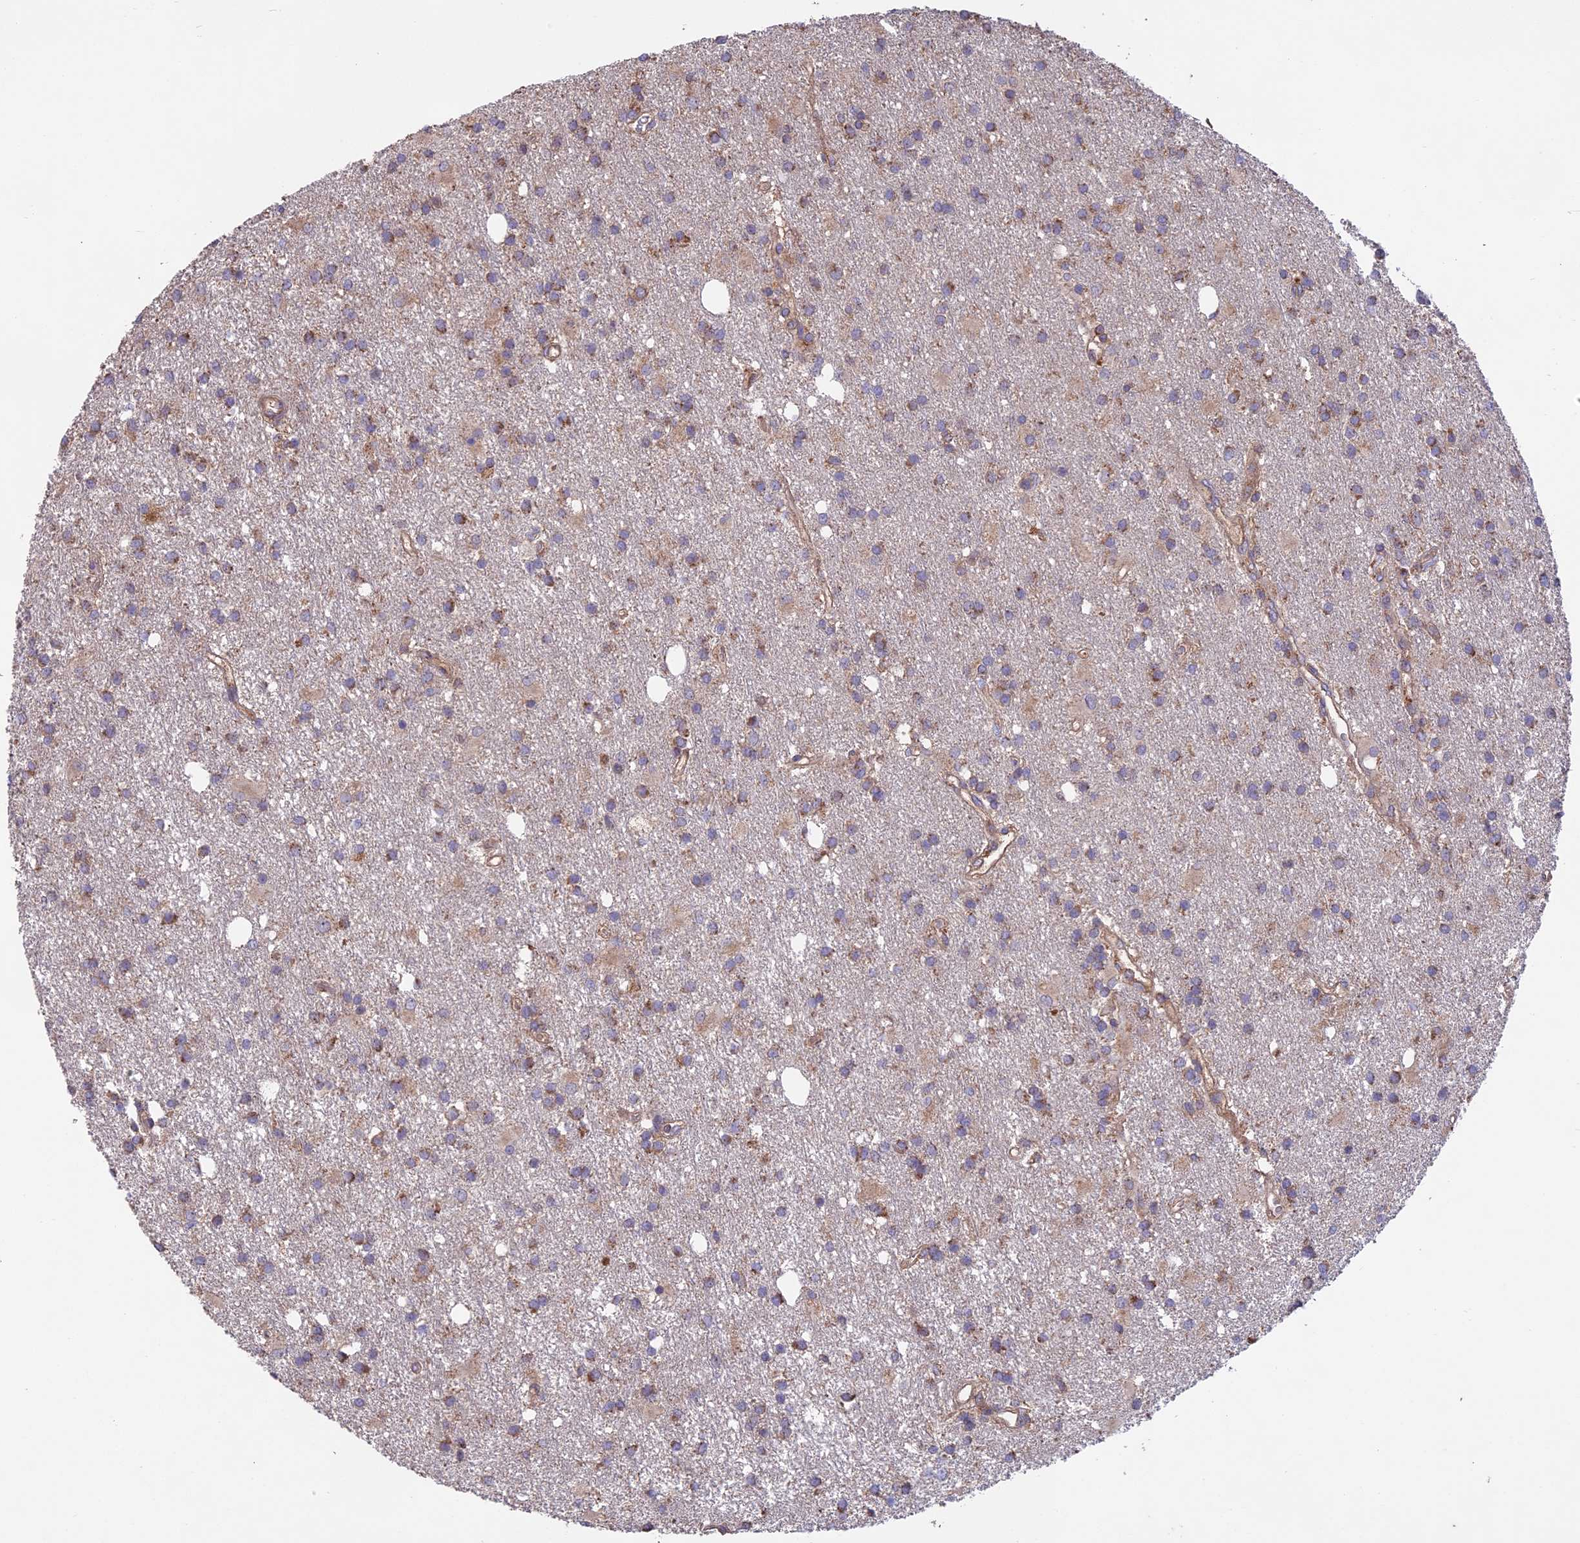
{"staining": {"intensity": "moderate", "quantity": "25%-75%", "location": "cytoplasmic/membranous"}, "tissue": "glioma", "cell_type": "Tumor cells", "image_type": "cancer", "snomed": [{"axis": "morphology", "description": "Glioma, malignant, High grade"}, {"axis": "topography", "description": "Brain"}], "caption": "A high-resolution image shows immunohistochemistry (IHC) staining of glioma, which displays moderate cytoplasmic/membranous positivity in approximately 25%-75% of tumor cells.", "gene": "NUDT8", "patient": {"sex": "male", "age": 77}}